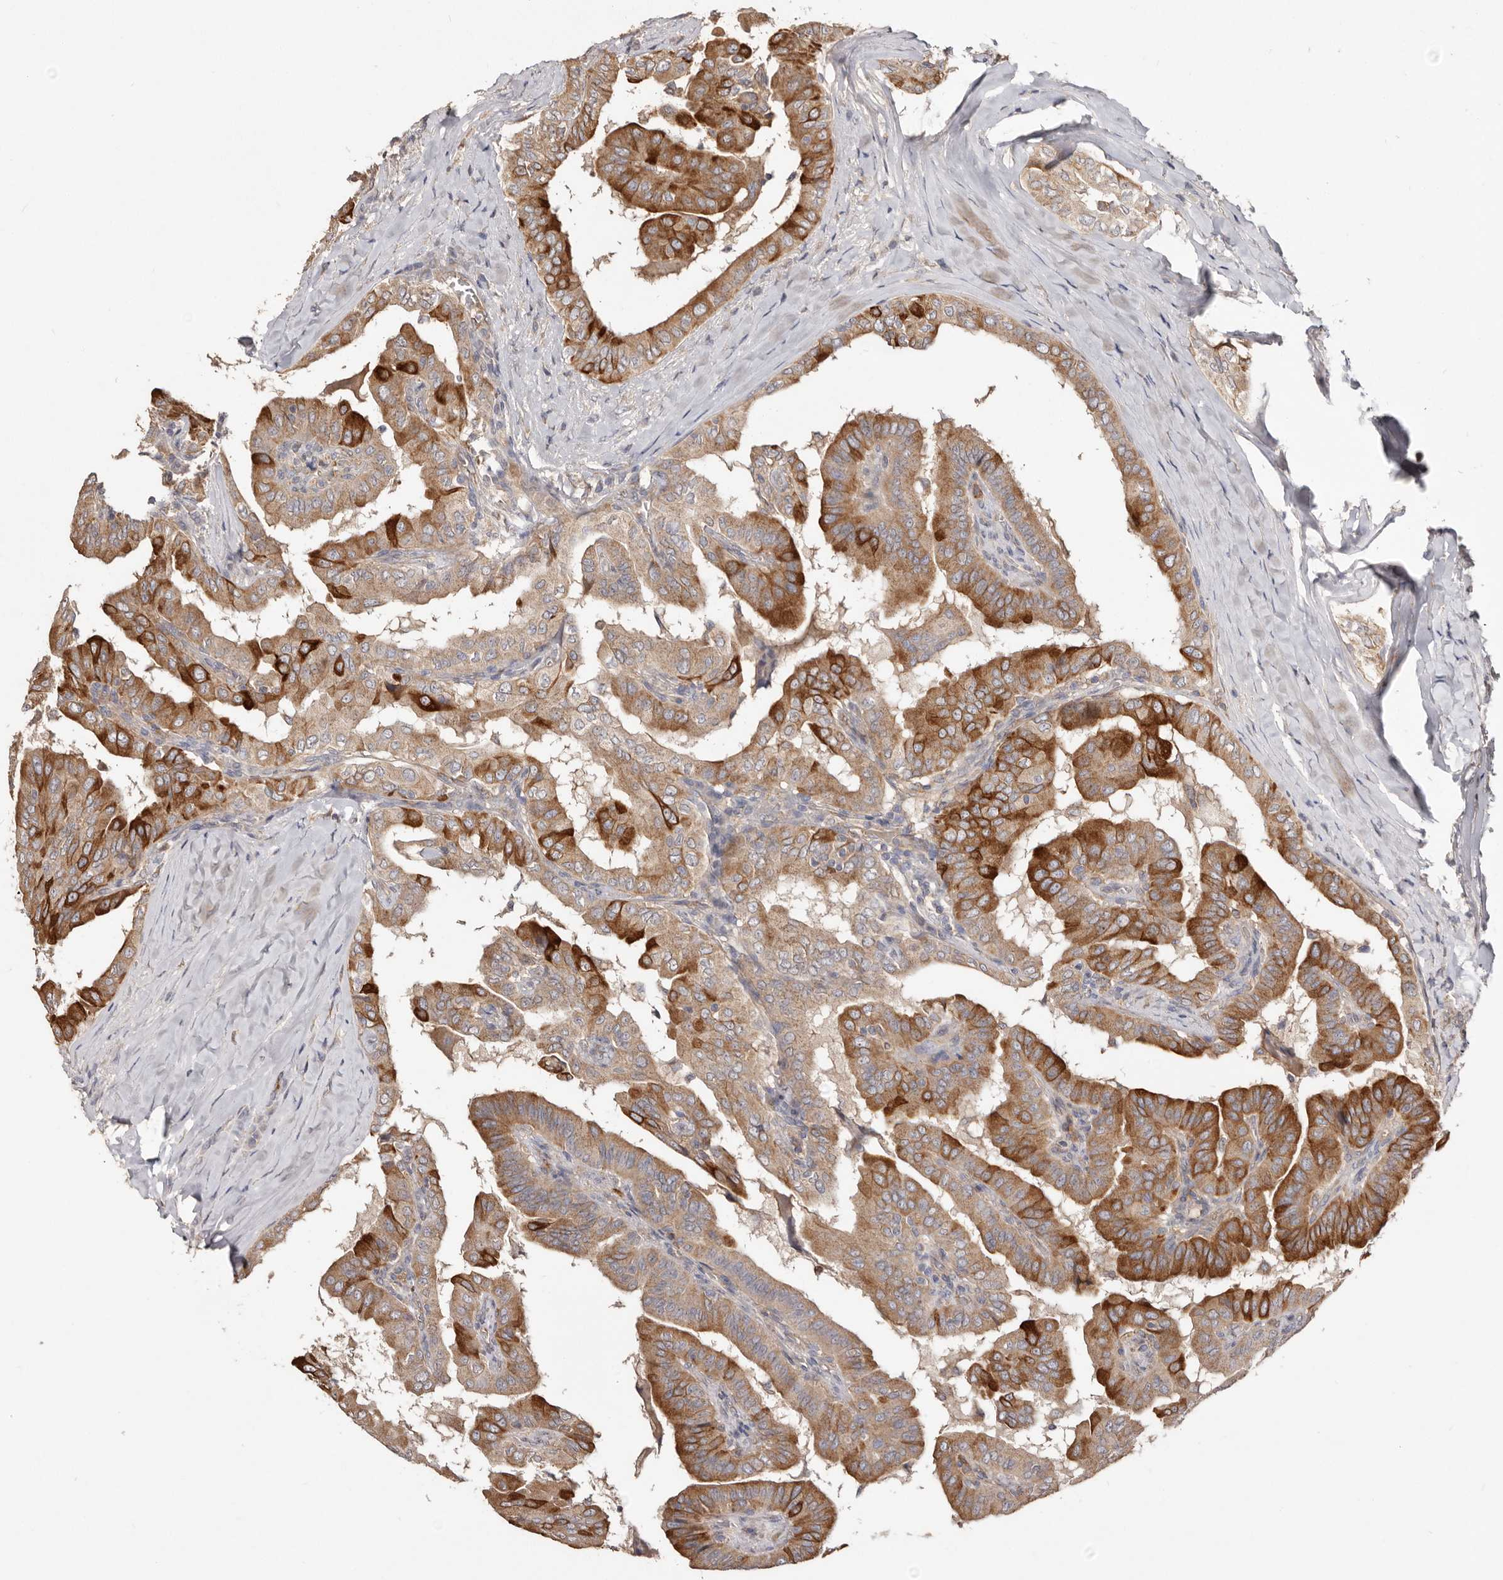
{"staining": {"intensity": "strong", "quantity": ">75%", "location": "cytoplasmic/membranous"}, "tissue": "thyroid cancer", "cell_type": "Tumor cells", "image_type": "cancer", "snomed": [{"axis": "morphology", "description": "Papillary adenocarcinoma, NOS"}, {"axis": "topography", "description": "Thyroid gland"}], "caption": "Immunohistochemistry (IHC) (DAB (3,3'-diaminobenzidine)) staining of human papillary adenocarcinoma (thyroid) reveals strong cytoplasmic/membranous protein staining in approximately >75% of tumor cells.", "gene": "LRRC25", "patient": {"sex": "male", "age": 33}}